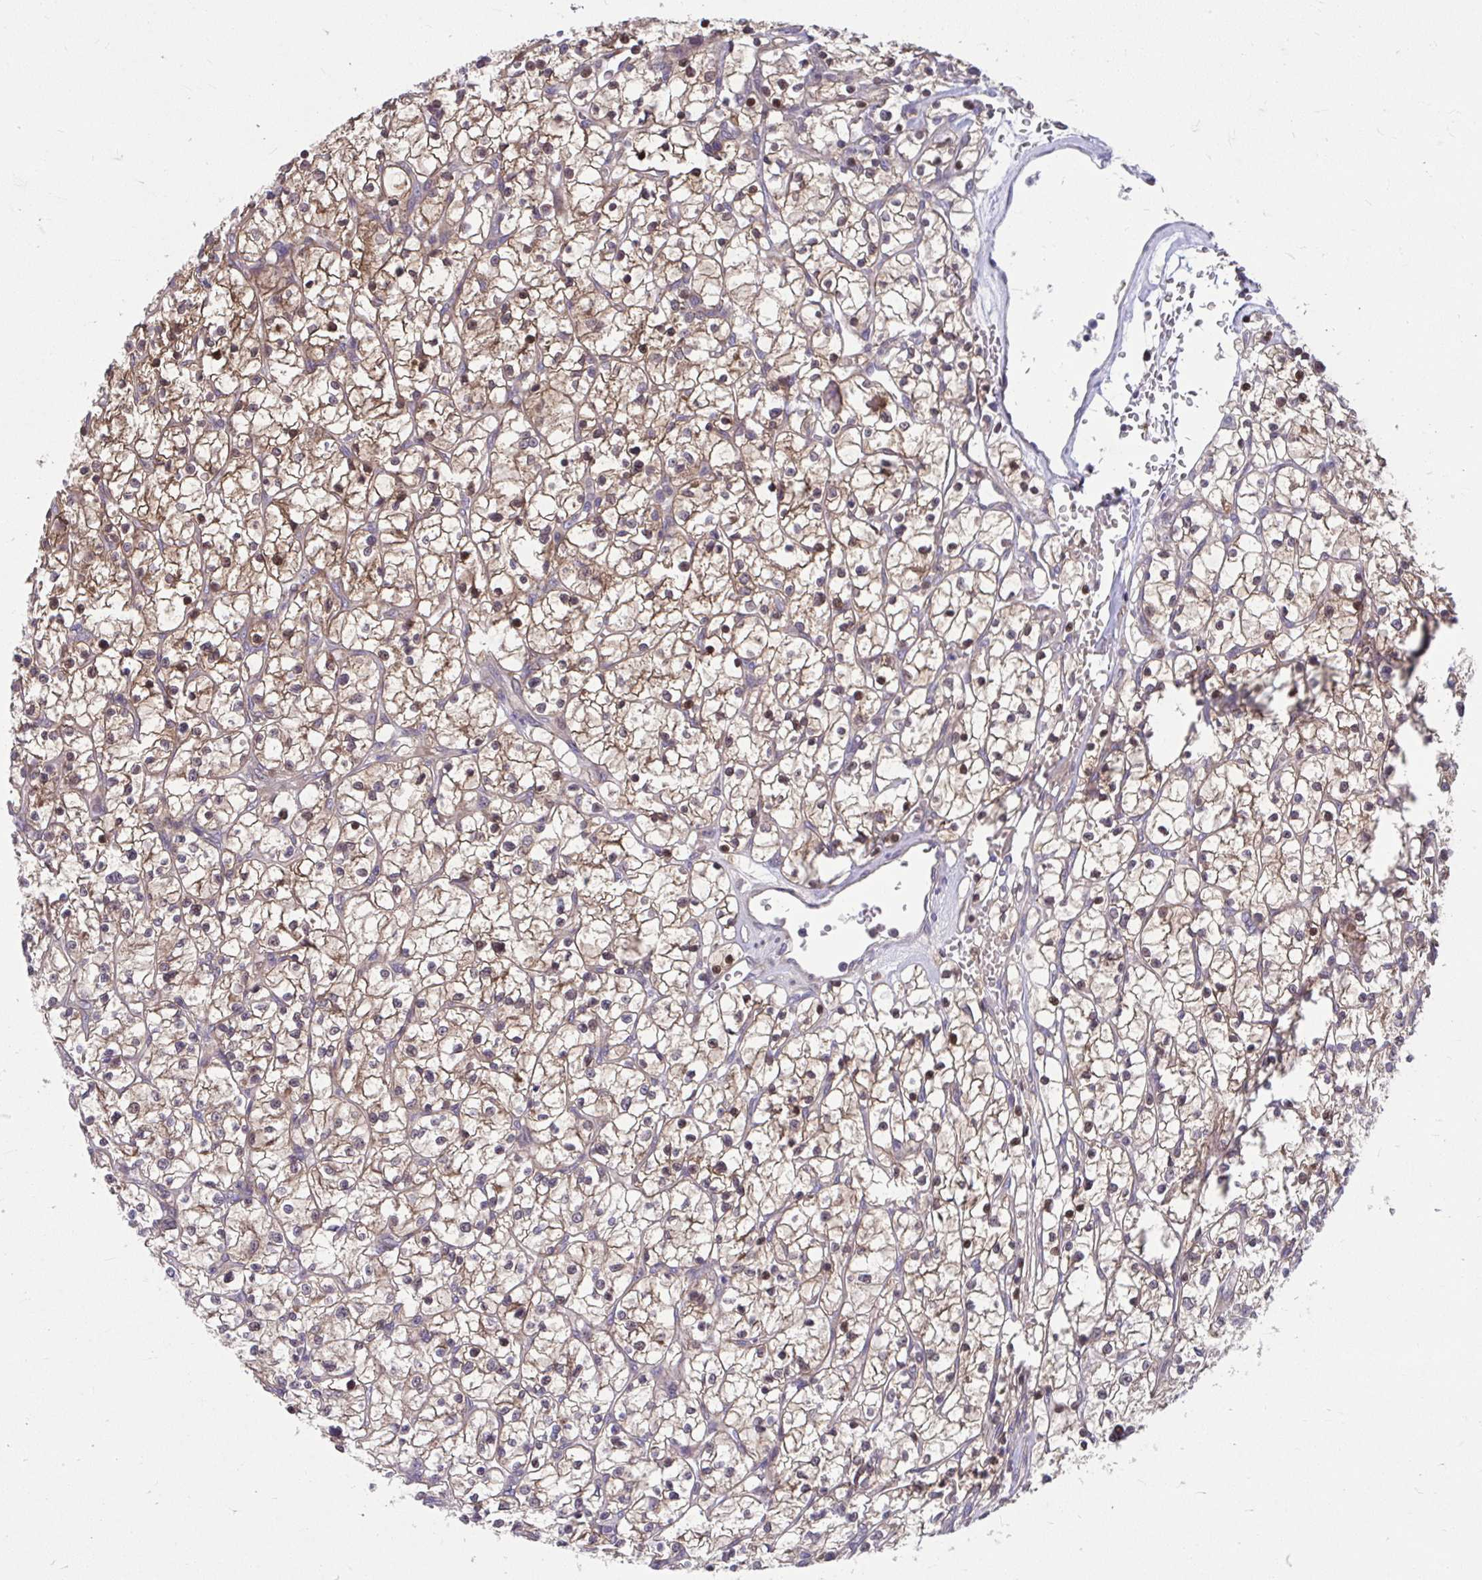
{"staining": {"intensity": "moderate", "quantity": ">75%", "location": "cytoplasmic/membranous"}, "tissue": "renal cancer", "cell_type": "Tumor cells", "image_type": "cancer", "snomed": [{"axis": "morphology", "description": "Adenocarcinoma, NOS"}, {"axis": "topography", "description": "Kidney"}], "caption": "Human renal adenocarcinoma stained with a brown dye displays moderate cytoplasmic/membranous positive expression in approximately >75% of tumor cells.", "gene": "PCDHB7", "patient": {"sex": "female", "age": 64}}